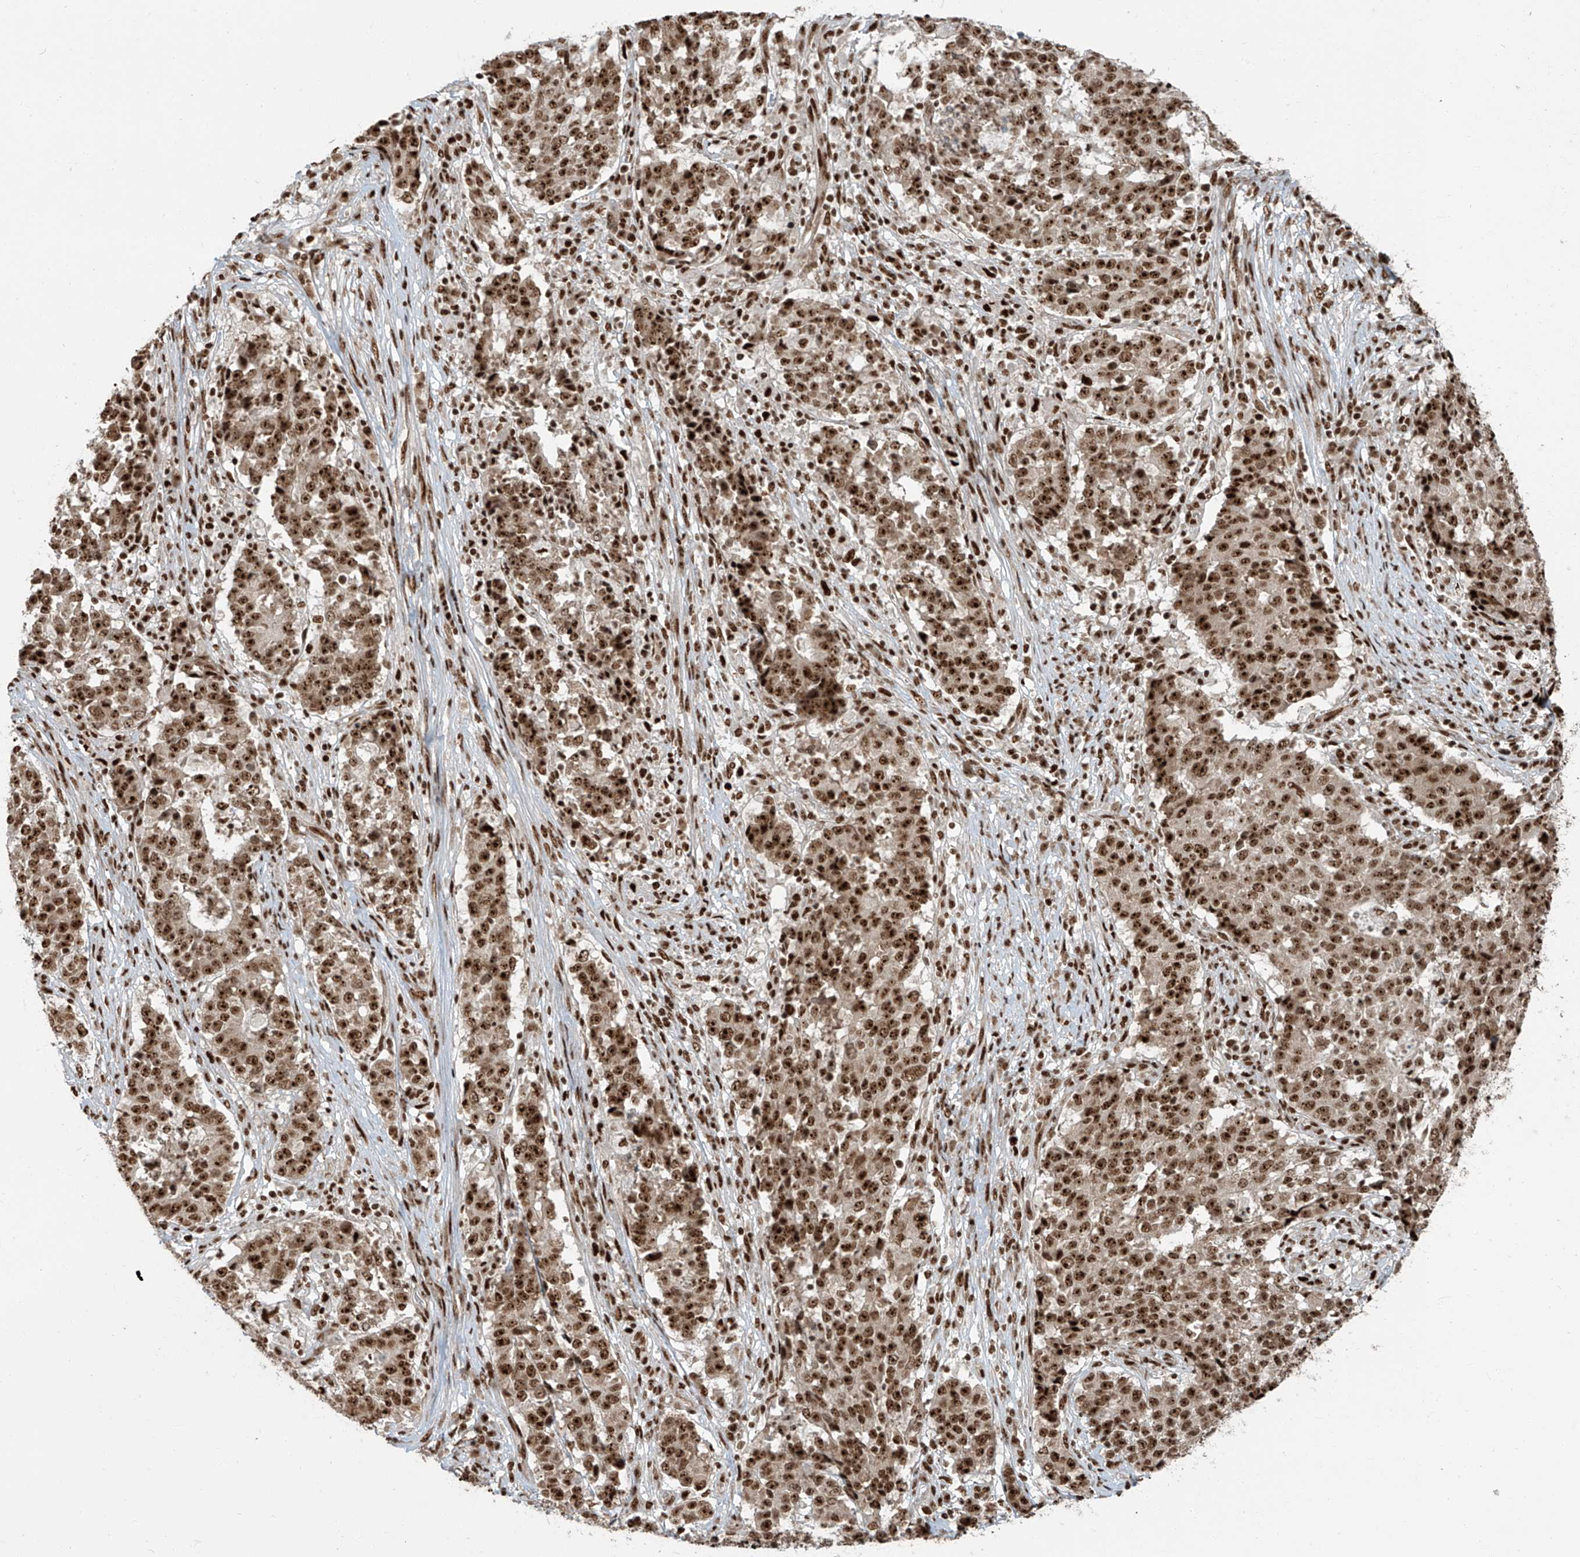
{"staining": {"intensity": "strong", "quantity": ">75%", "location": "nuclear"}, "tissue": "stomach cancer", "cell_type": "Tumor cells", "image_type": "cancer", "snomed": [{"axis": "morphology", "description": "Adenocarcinoma, NOS"}, {"axis": "topography", "description": "Stomach"}], "caption": "Protein expression analysis of human adenocarcinoma (stomach) reveals strong nuclear staining in approximately >75% of tumor cells.", "gene": "FAM193B", "patient": {"sex": "male", "age": 59}}